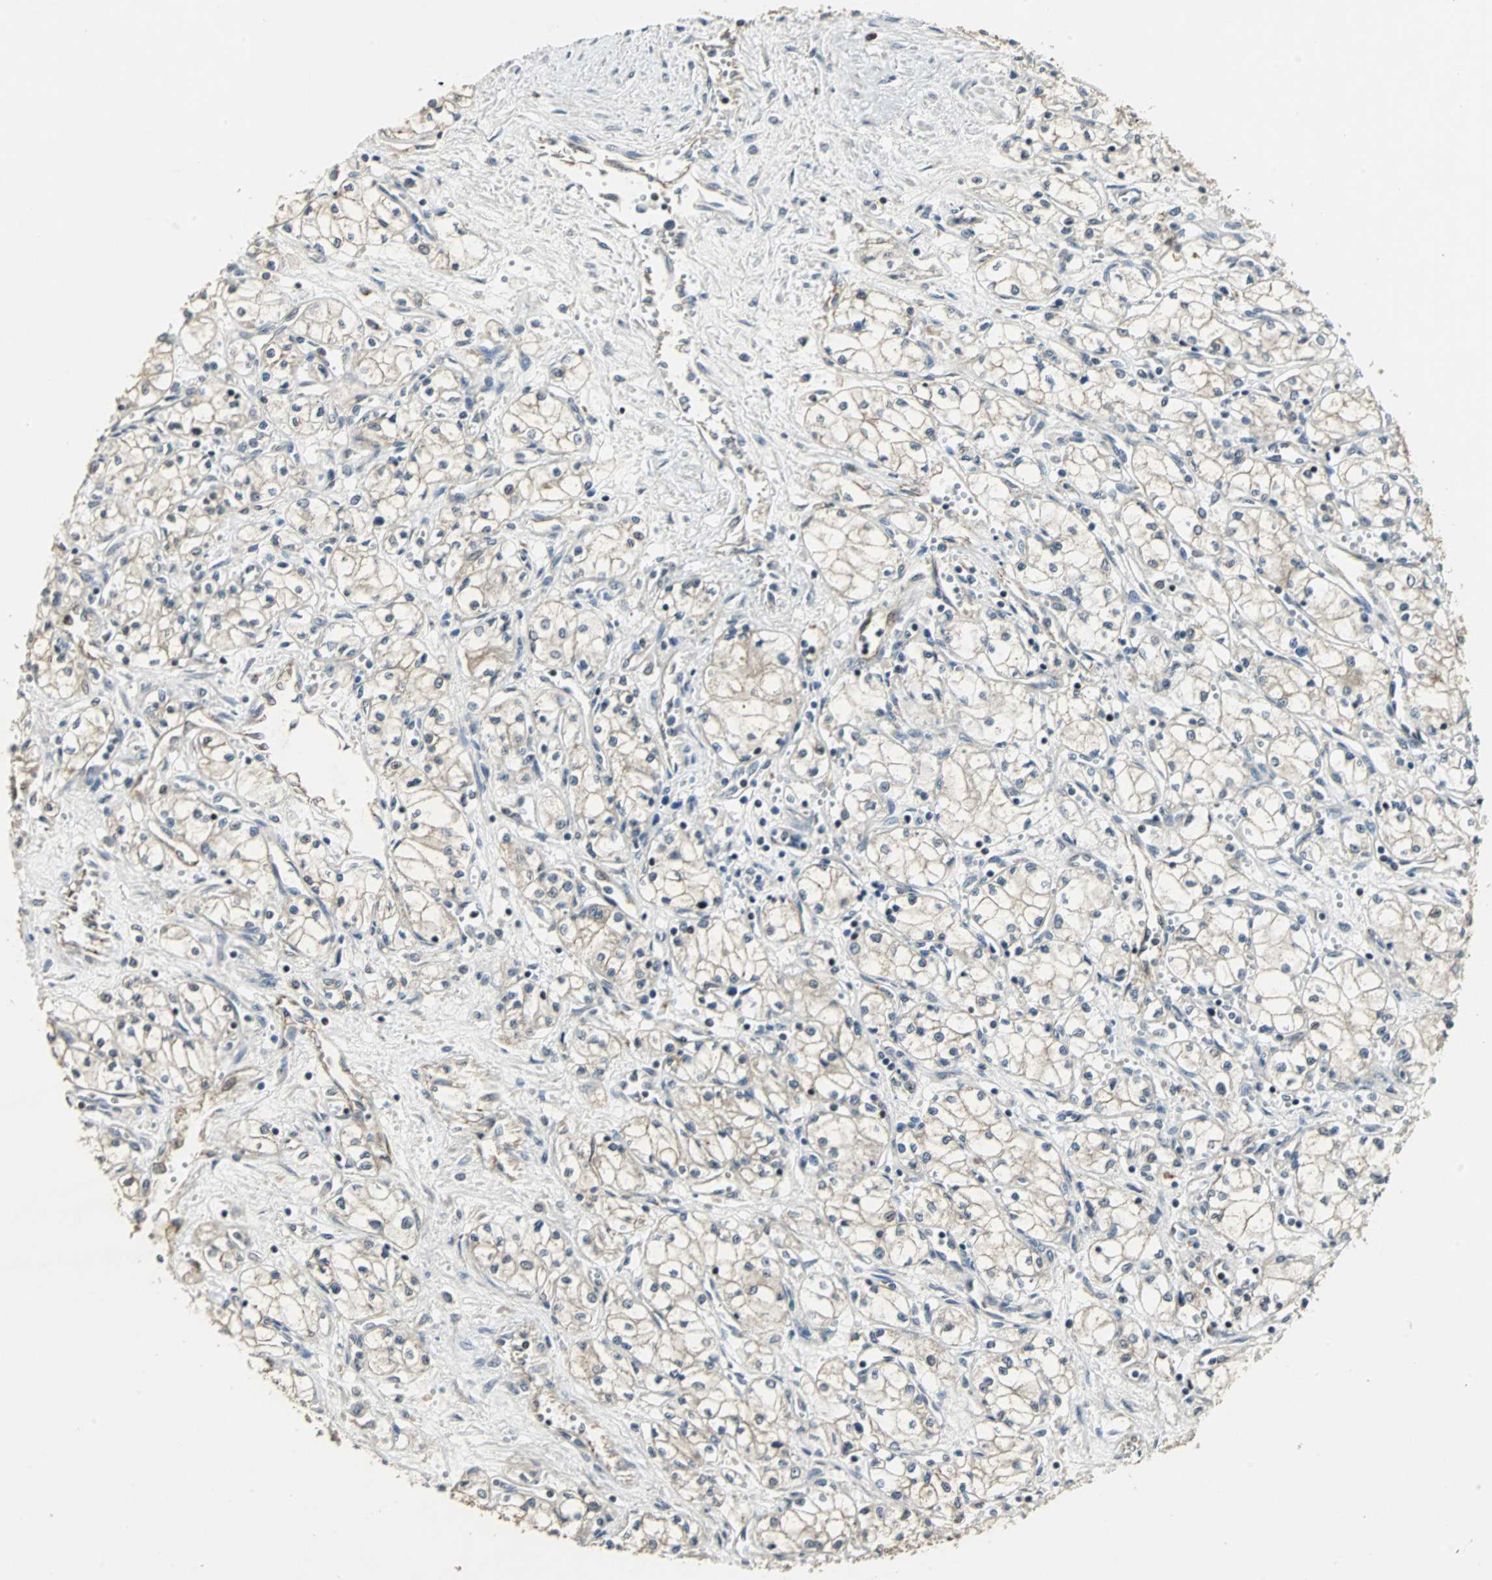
{"staining": {"intensity": "negative", "quantity": "none", "location": "none"}, "tissue": "renal cancer", "cell_type": "Tumor cells", "image_type": "cancer", "snomed": [{"axis": "morphology", "description": "Normal tissue, NOS"}, {"axis": "morphology", "description": "Adenocarcinoma, NOS"}, {"axis": "topography", "description": "Kidney"}], "caption": "Tumor cells are negative for protein expression in human renal cancer (adenocarcinoma). (Stains: DAB (3,3'-diaminobenzidine) IHC with hematoxylin counter stain, Microscopy: brightfield microscopy at high magnification).", "gene": "MED4", "patient": {"sex": "male", "age": 59}}